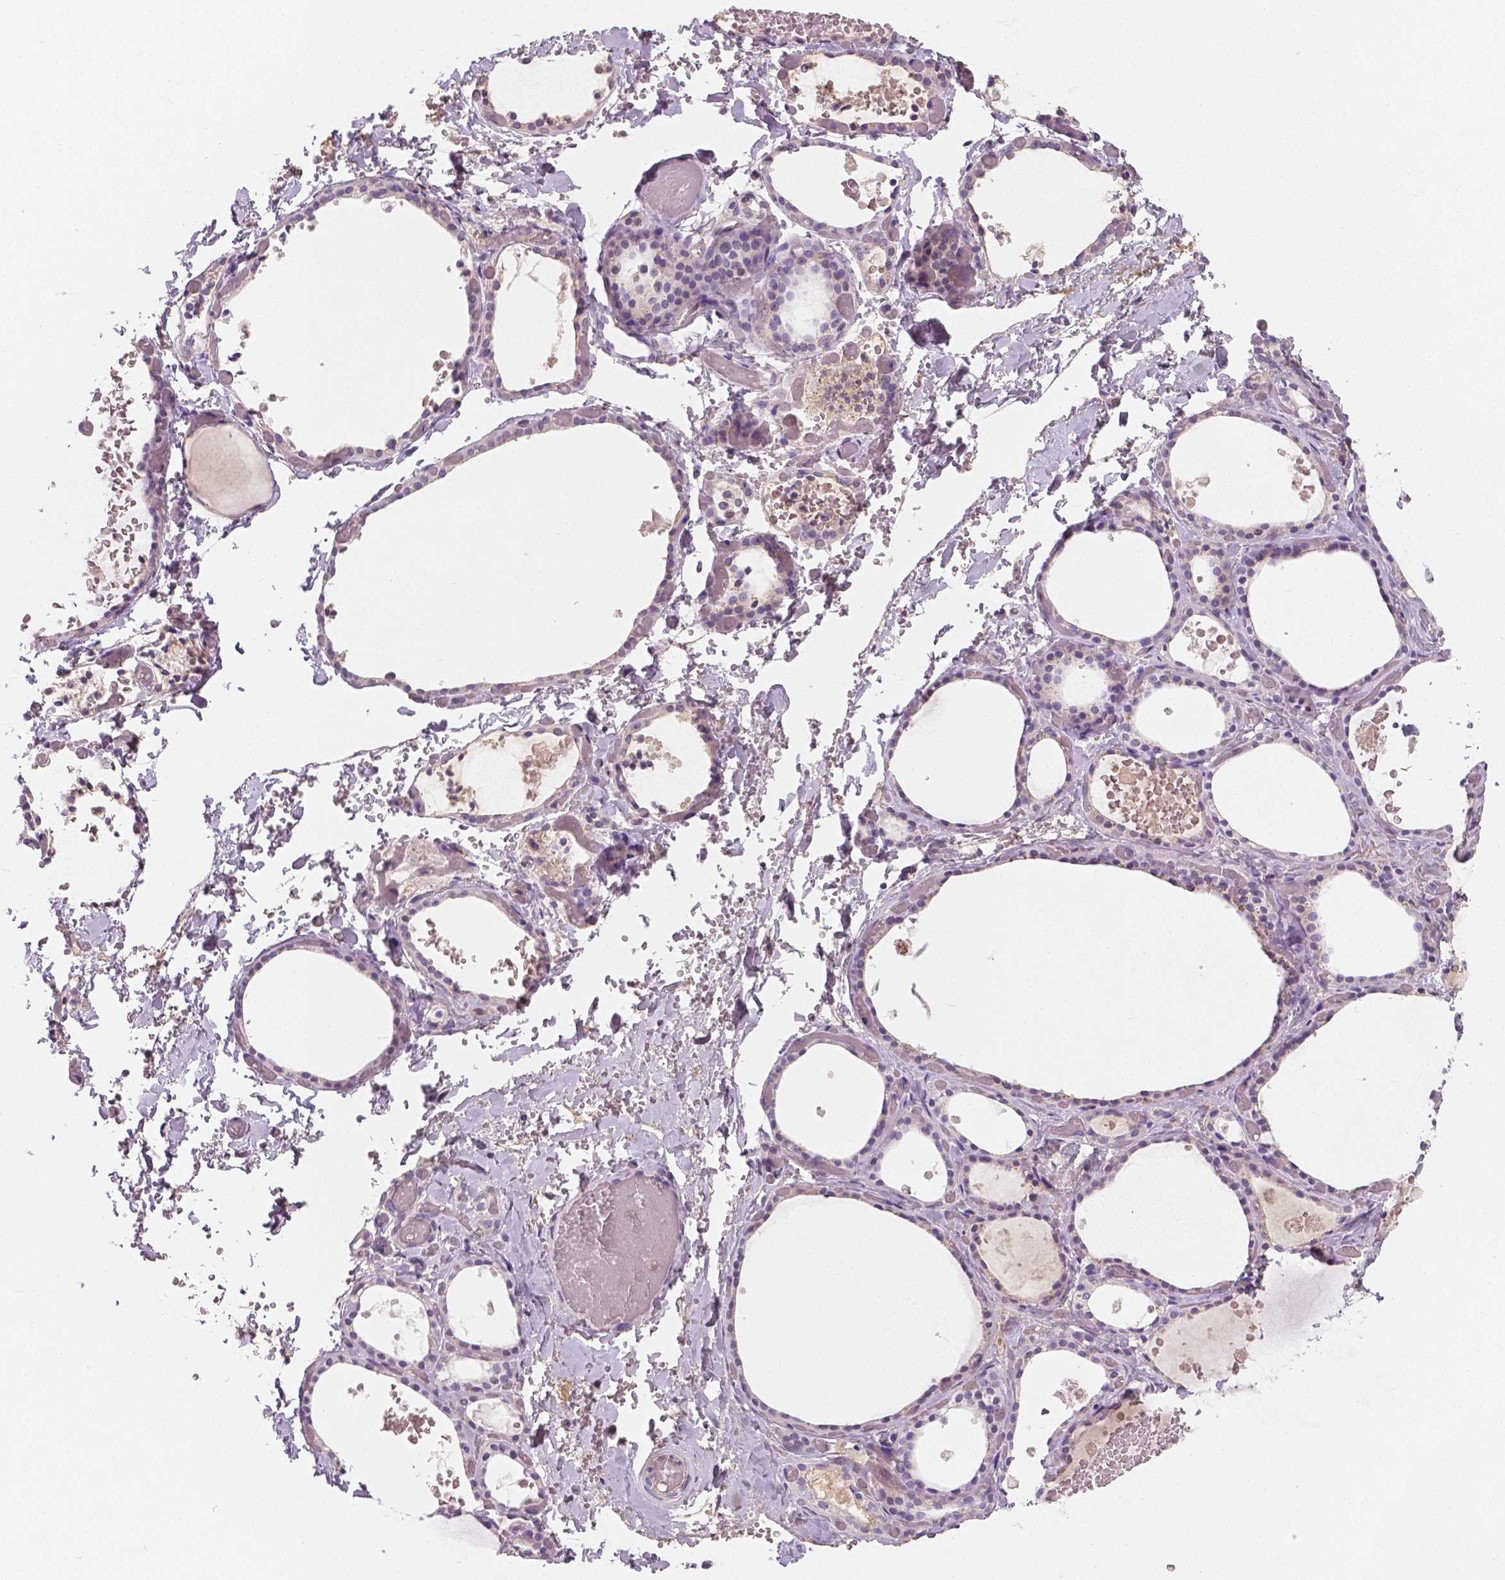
{"staining": {"intensity": "weak", "quantity": "<25%", "location": "cytoplasmic/membranous"}, "tissue": "thyroid gland", "cell_type": "Glandular cells", "image_type": "normal", "snomed": [{"axis": "morphology", "description": "Normal tissue, NOS"}, {"axis": "topography", "description": "Thyroid gland"}], "caption": "Glandular cells show no significant protein staining in unremarkable thyroid gland.", "gene": "APOA4", "patient": {"sex": "female", "age": 56}}